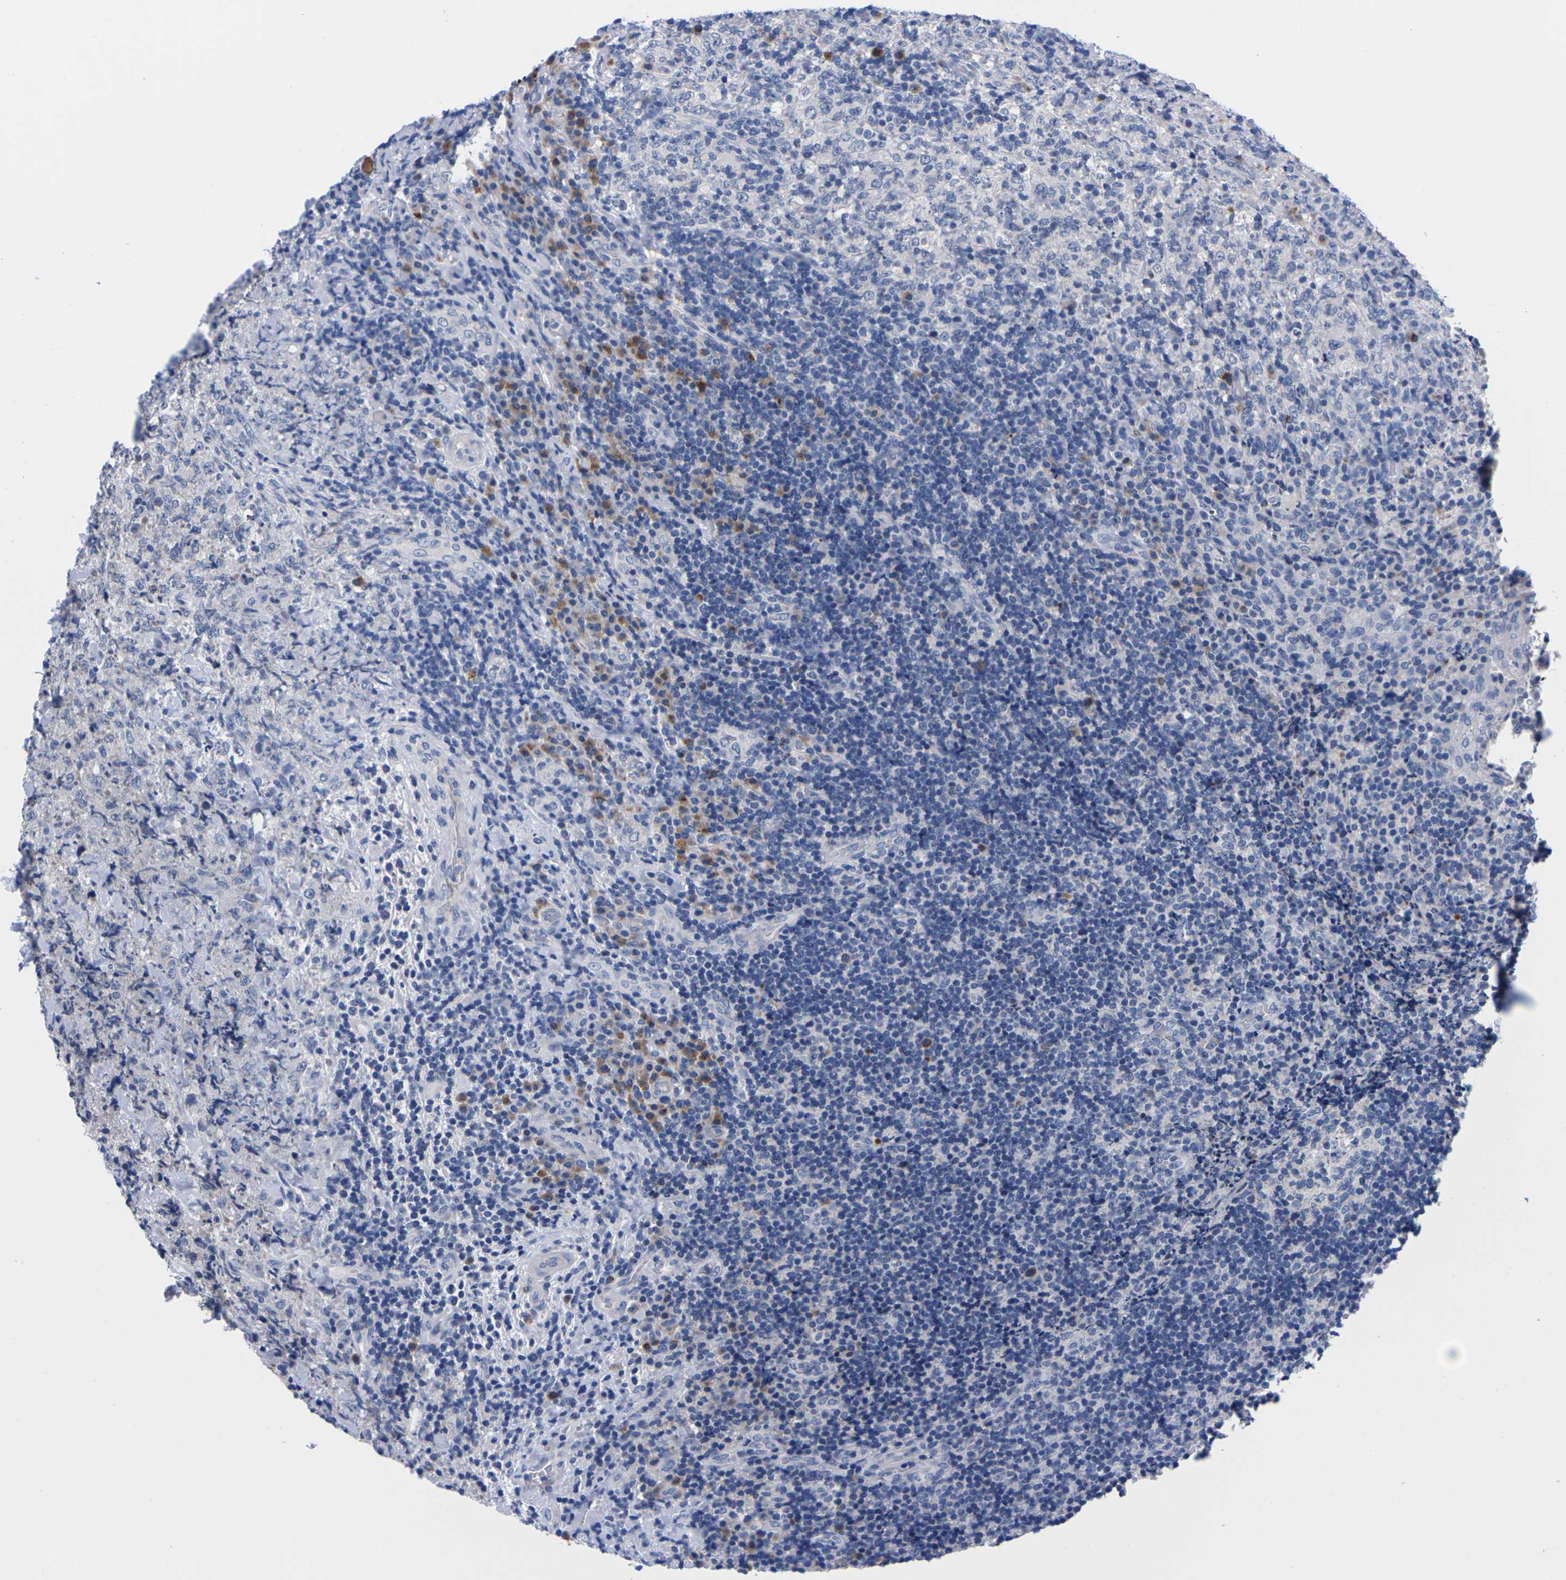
{"staining": {"intensity": "negative", "quantity": "none", "location": "none"}, "tissue": "lymphoma", "cell_type": "Tumor cells", "image_type": "cancer", "snomed": [{"axis": "morphology", "description": "Malignant lymphoma, non-Hodgkin's type, High grade"}, {"axis": "topography", "description": "Tonsil"}], "caption": "Tumor cells show no significant expression in high-grade malignant lymphoma, non-Hodgkin's type.", "gene": "FAM210A", "patient": {"sex": "female", "age": 36}}